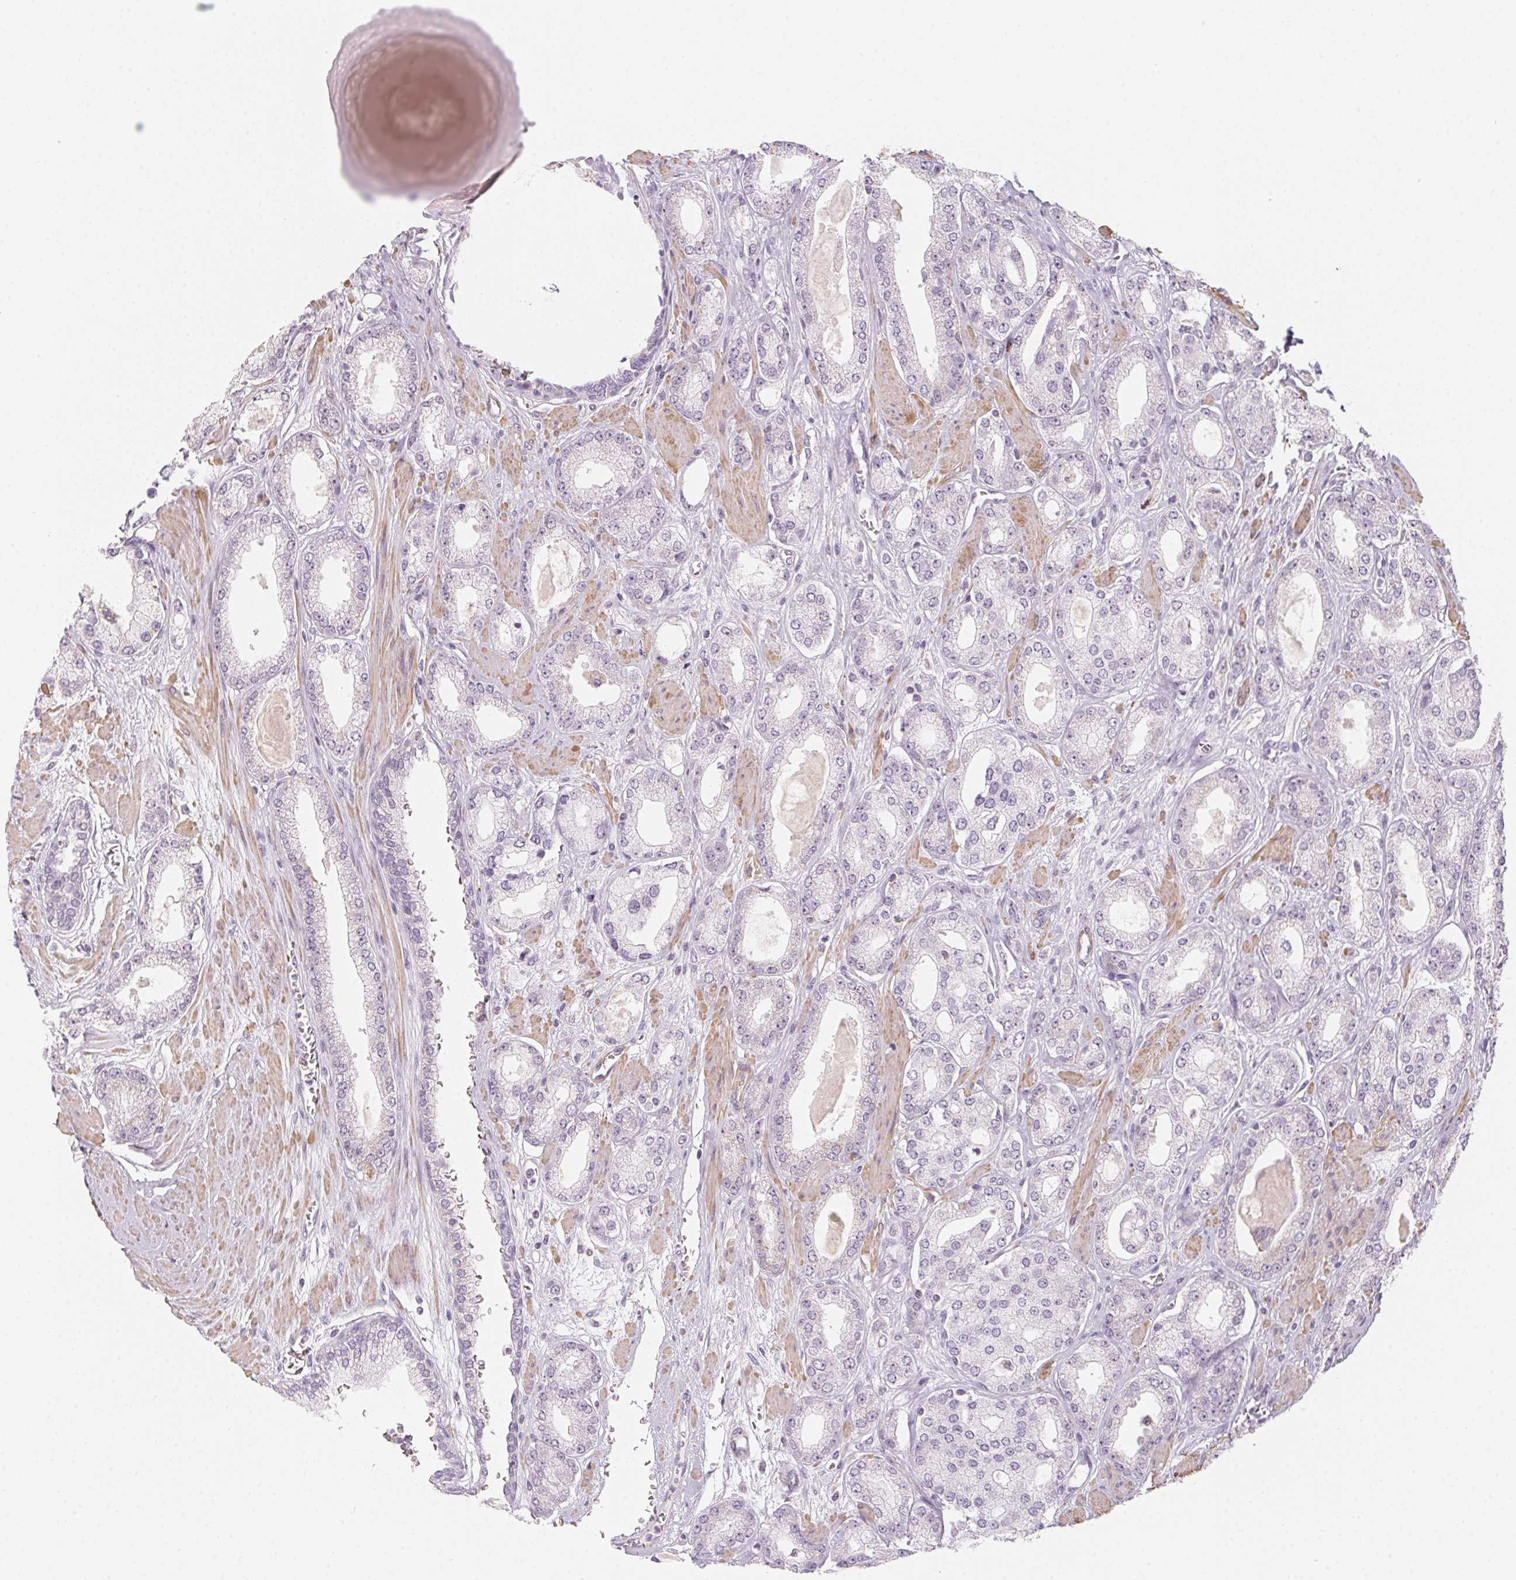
{"staining": {"intensity": "negative", "quantity": "none", "location": "none"}, "tissue": "prostate cancer", "cell_type": "Tumor cells", "image_type": "cancer", "snomed": [{"axis": "morphology", "description": "Adenocarcinoma, High grade"}, {"axis": "topography", "description": "Prostate"}], "caption": "Prostate high-grade adenocarcinoma was stained to show a protein in brown. There is no significant positivity in tumor cells.", "gene": "PRPH", "patient": {"sex": "male", "age": 64}}